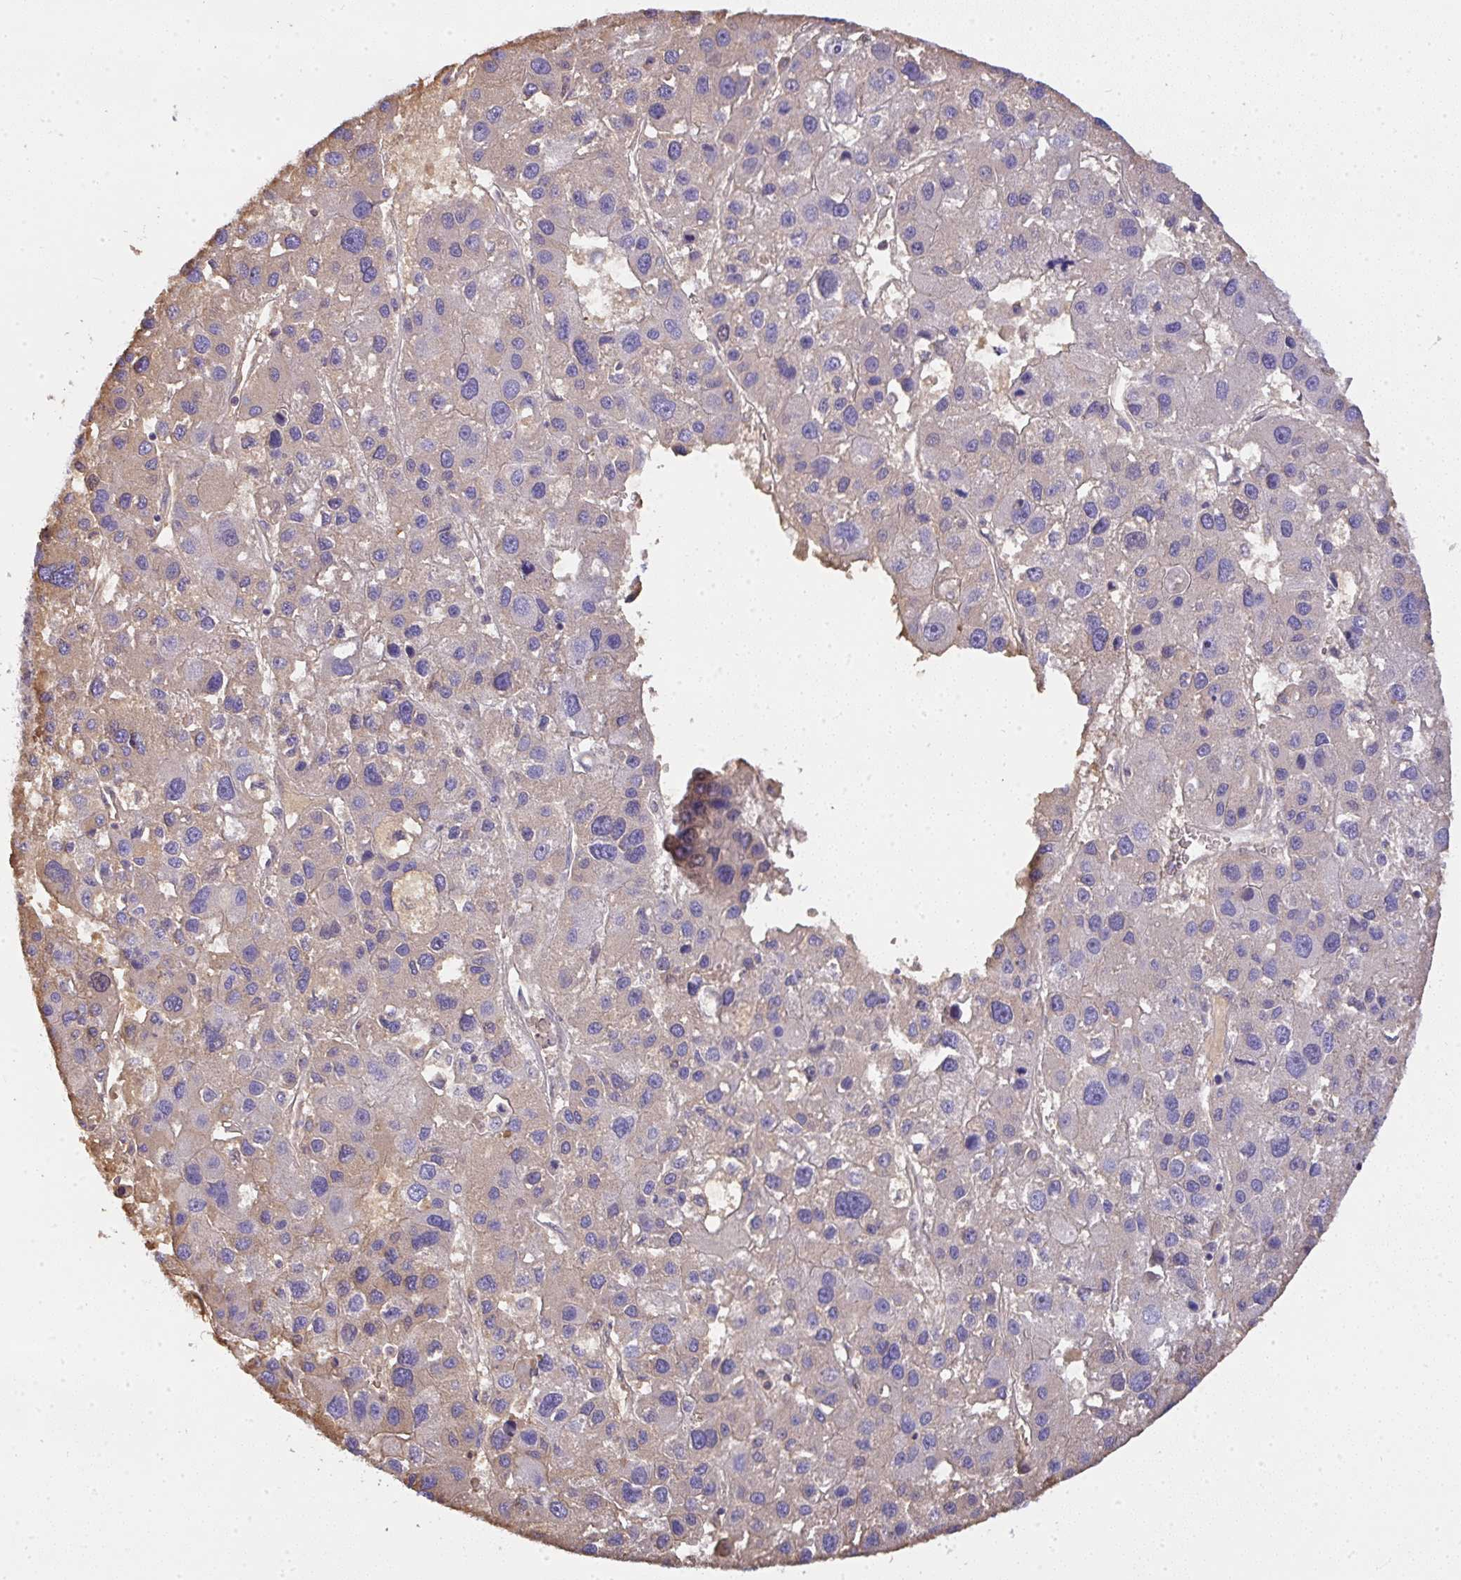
{"staining": {"intensity": "weak", "quantity": "<25%", "location": "cytoplasmic/membranous"}, "tissue": "liver cancer", "cell_type": "Tumor cells", "image_type": "cancer", "snomed": [{"axis": "morphology", "description": "Carcinoma, Hepatocellular, NOS"}, {"axis": "topography", "description": "Liver"}], "caption": "High magnification brightfield microscopy of liver cancer (hepatocellular carcinoma) stained with DAB (brown) and counterstained with hematoxylin (blue): tumor cells show no significant staining. (Brightfield microscopy of DAB IHC at high magnification).", "gene": "SMYD5", "patient": {"sex": "male", "age": 73}}